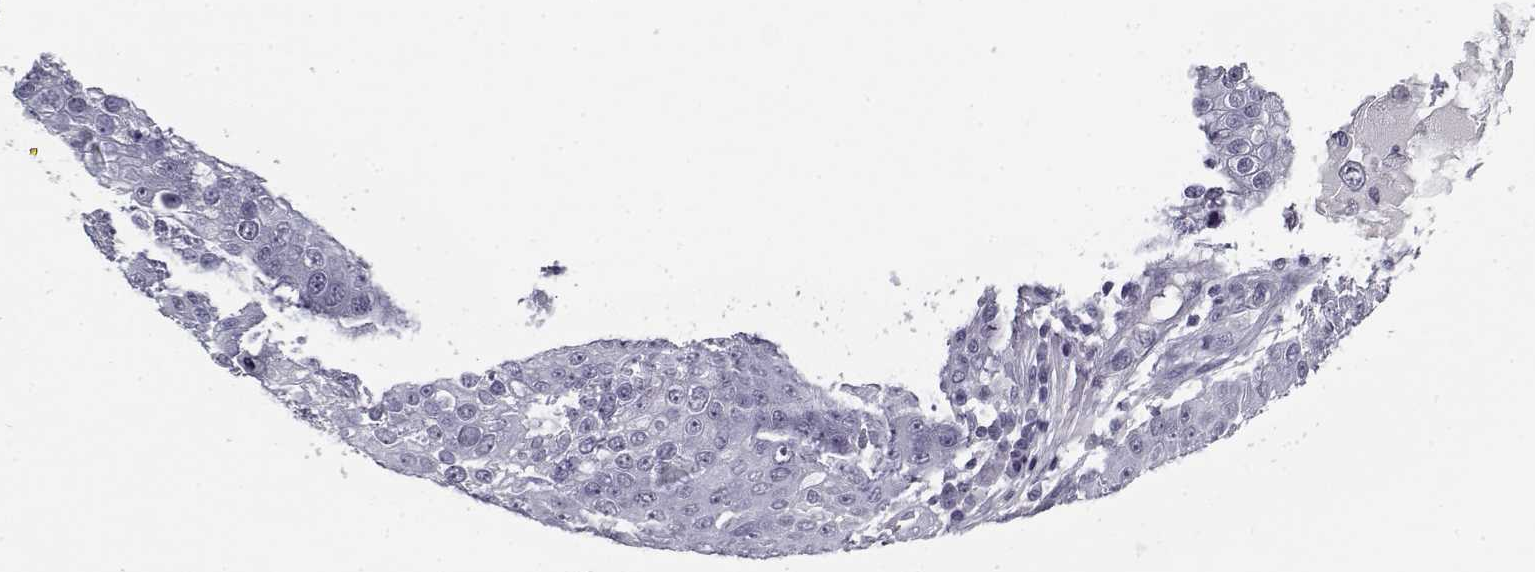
{"staining": {"intensity": "negative", "quantity": "none", "location": "none"}, "tissue": "skin cancer", "cell_type": "Tumor cells", "image_type": "cancer", "snomed": [{"axis": "morphology", "description": "Squamous cell carcinoma, NOS"}, {"axis": "topography", "description": "Skin"}], "caption": "This is a micrograph of immunohistochemistry staining of squamous cell carcinoma (skin), which shows no staining in tumor cells.", "gene": "RNF32", "patient": {"sex": "male", "age": 71}}